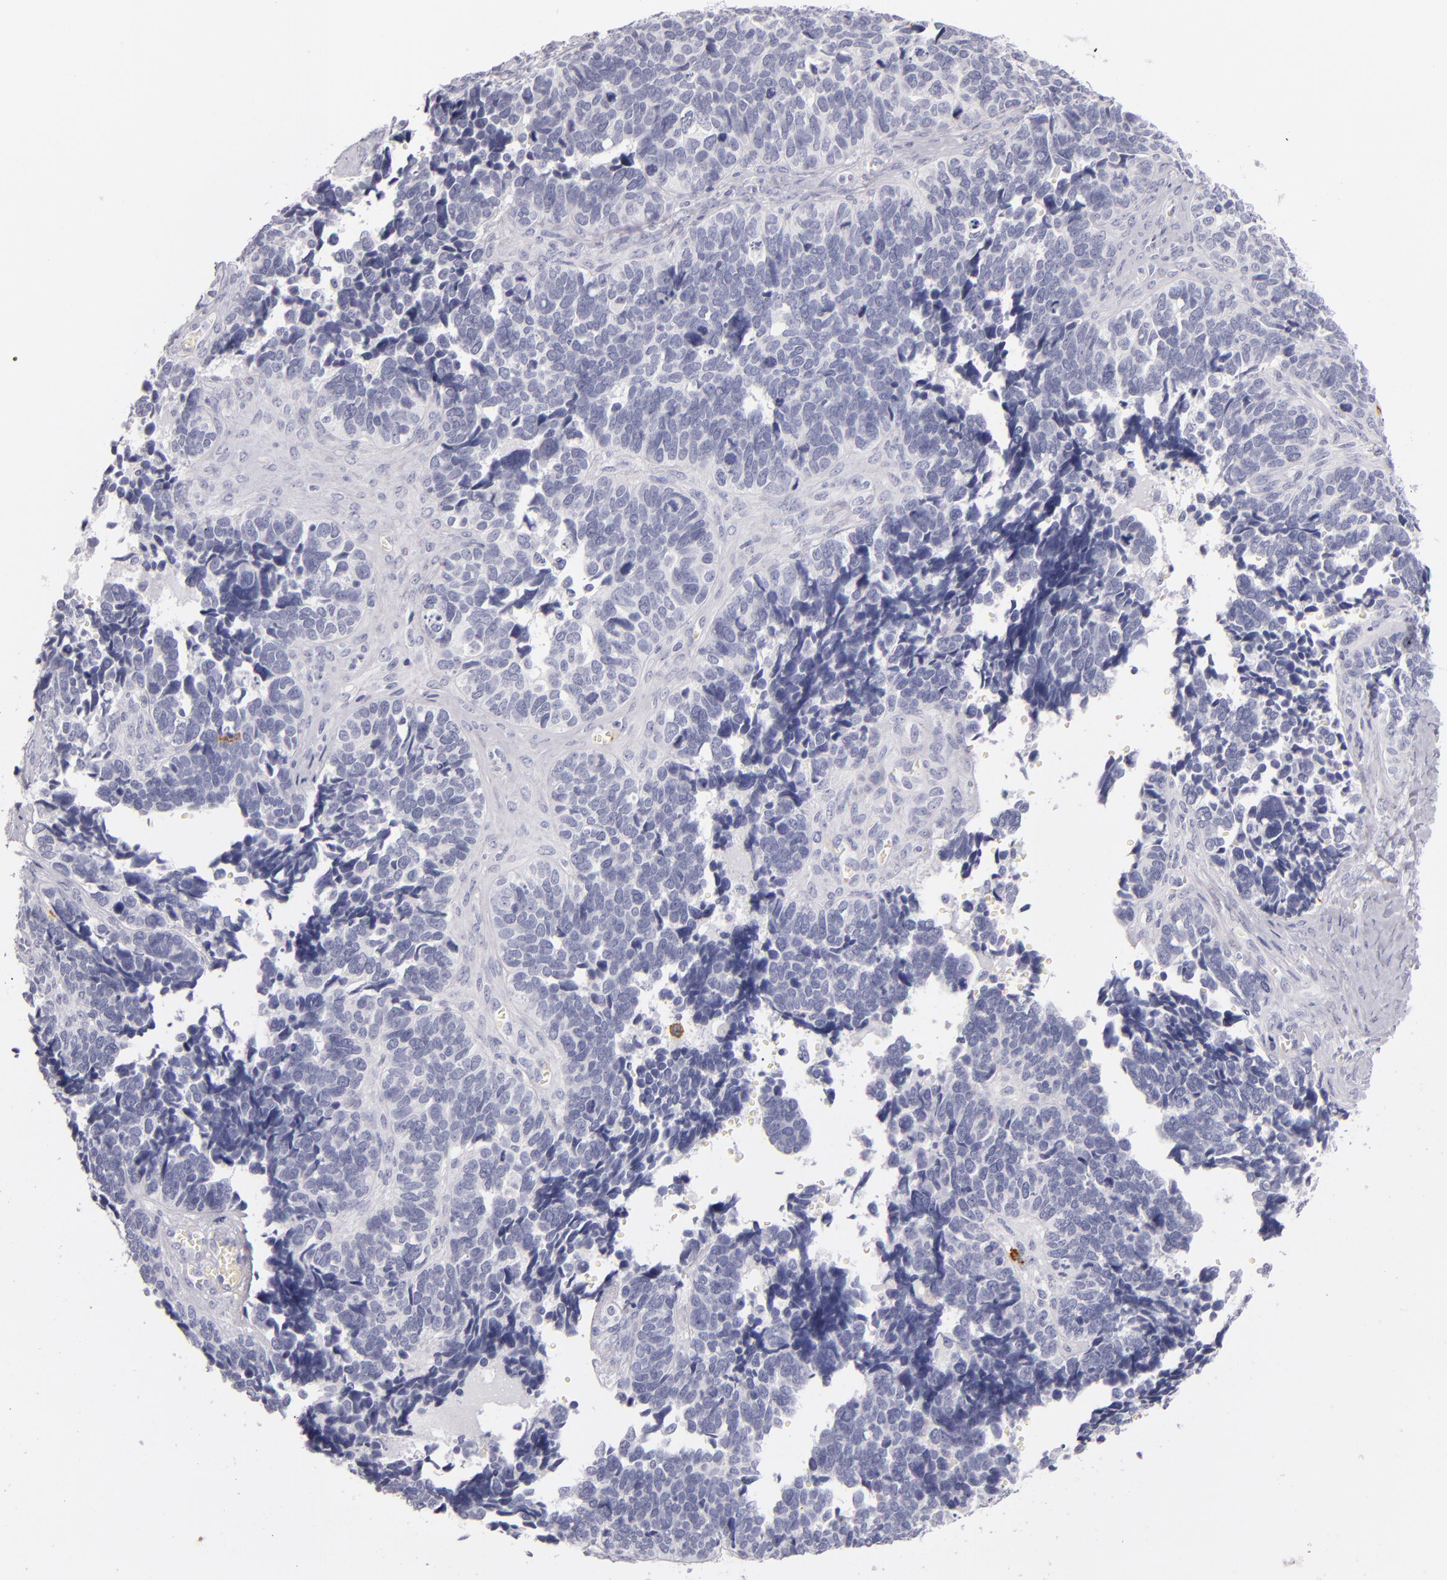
{"staining": {"intensity": "negative", "quantity": "none", "location": "none"}, "tissue": "ovarian cancer", "cell_type": "Tumor cells", "image_type": "cancer", "snomed": [{"axis": "morphology", "description": "Cystadenocarcinoma, serous, NOS"}, {"axis": "topography", "description": "Ovary"}], "caption": "Tumor cells are negative for protein expression in human ovarian serous cystadenocarcinoma.", "gene": "CD207", "patient": {"sex": "female", "age": 77}}